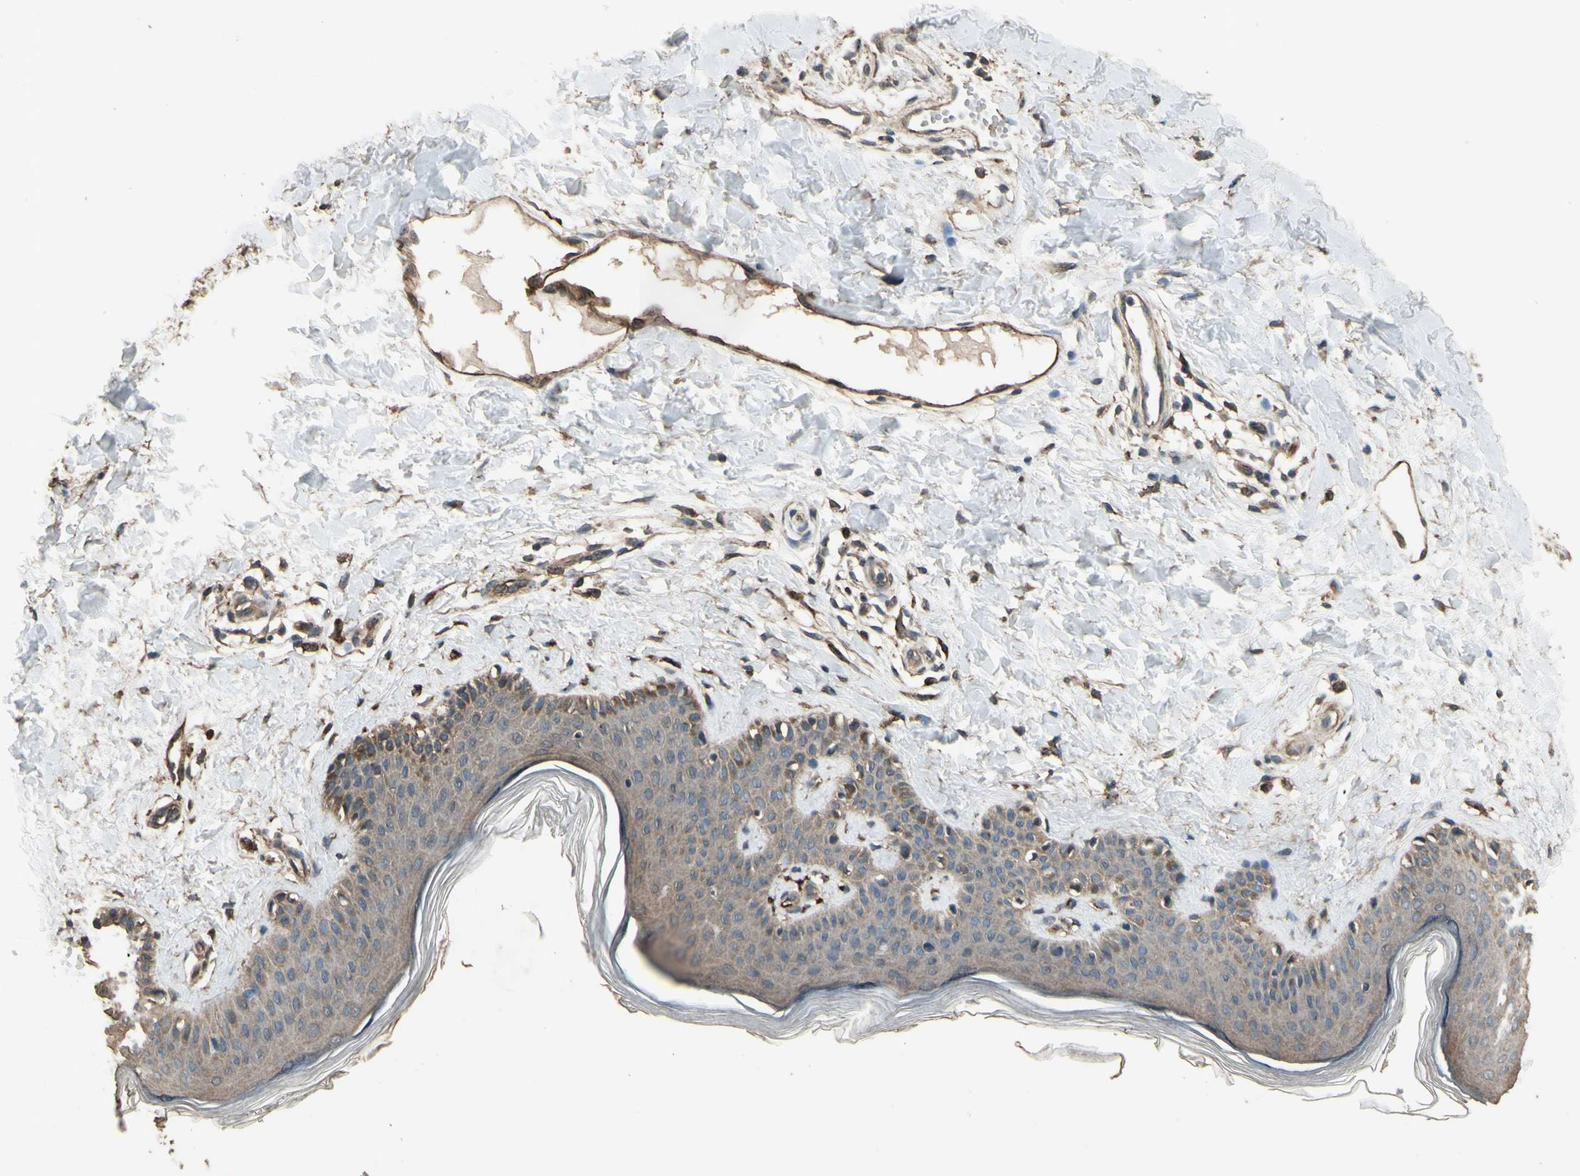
{"staining": {"intensity": "moderate", "quantity": ">75%", "location": "cytoplasmic/membranous"}, "tissue": "skin", "cell_type": "Fibroblasts", "image_type": "normal", "snomed": [{"axis": "morphology", "description": "Normal tissue, NOS"}, {"axis": "topography", "description": "Skin"}], "caption": "Fibroblasts show medium levels of moderate cytoplasmic/membranous staining in about >75% of cells in benign human skin.", "gene": "TSPO", "patient": {"sex": "male", "age": 16}}